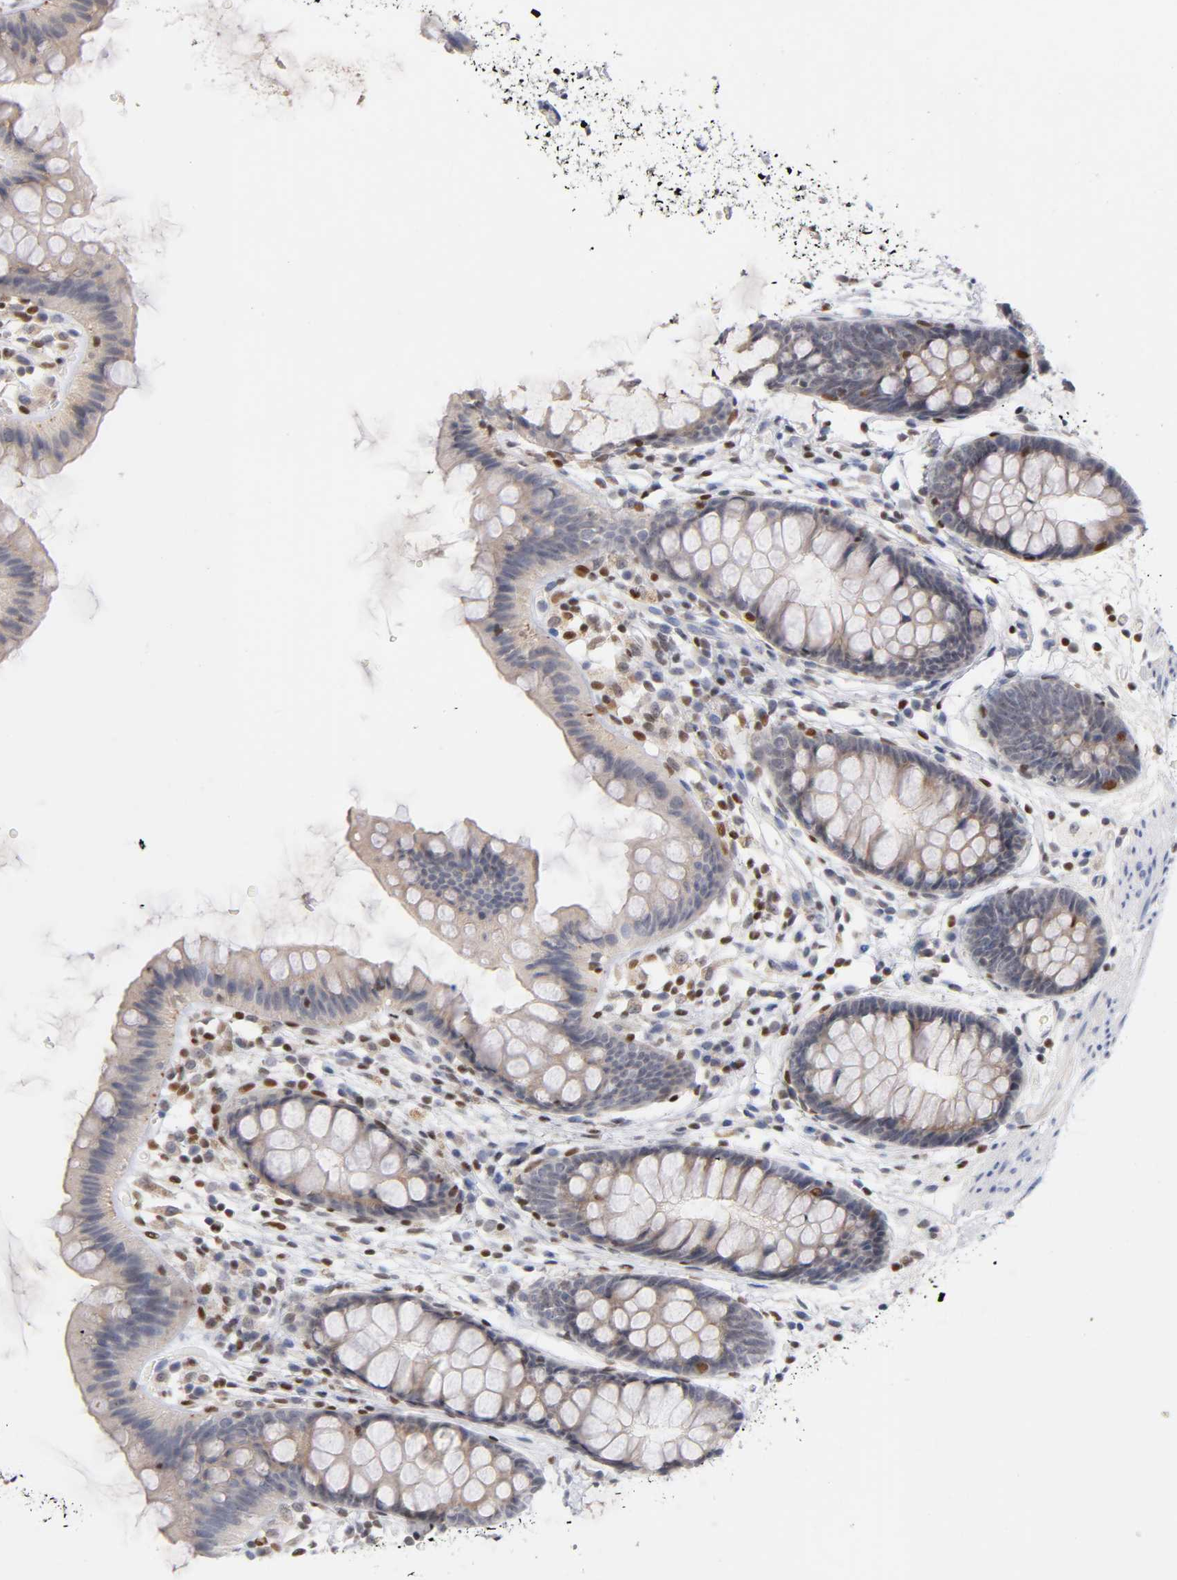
{"staining": {"intensity": "negative", "quantity": "none", "location": "none"}, "tissue": "colon", "cell_type": "Endothelial cells", "image_type": "normal", "snomed": [{"axis": "morphology", "description": "Normal tissue, NOS"}, {"axis": "topography", "description": "Smooth muscle"}, {"axis": "topography", "description": "Colon"}], "caption": "Endothelial cells show no significant protein positivity in unremarkable colon. (DAB immunohistochemistry (IHC) visualized using brightfield microscopy, high magnification).", "gene": "RUNX1", "patient": {"sex": "male", "age": 67}}